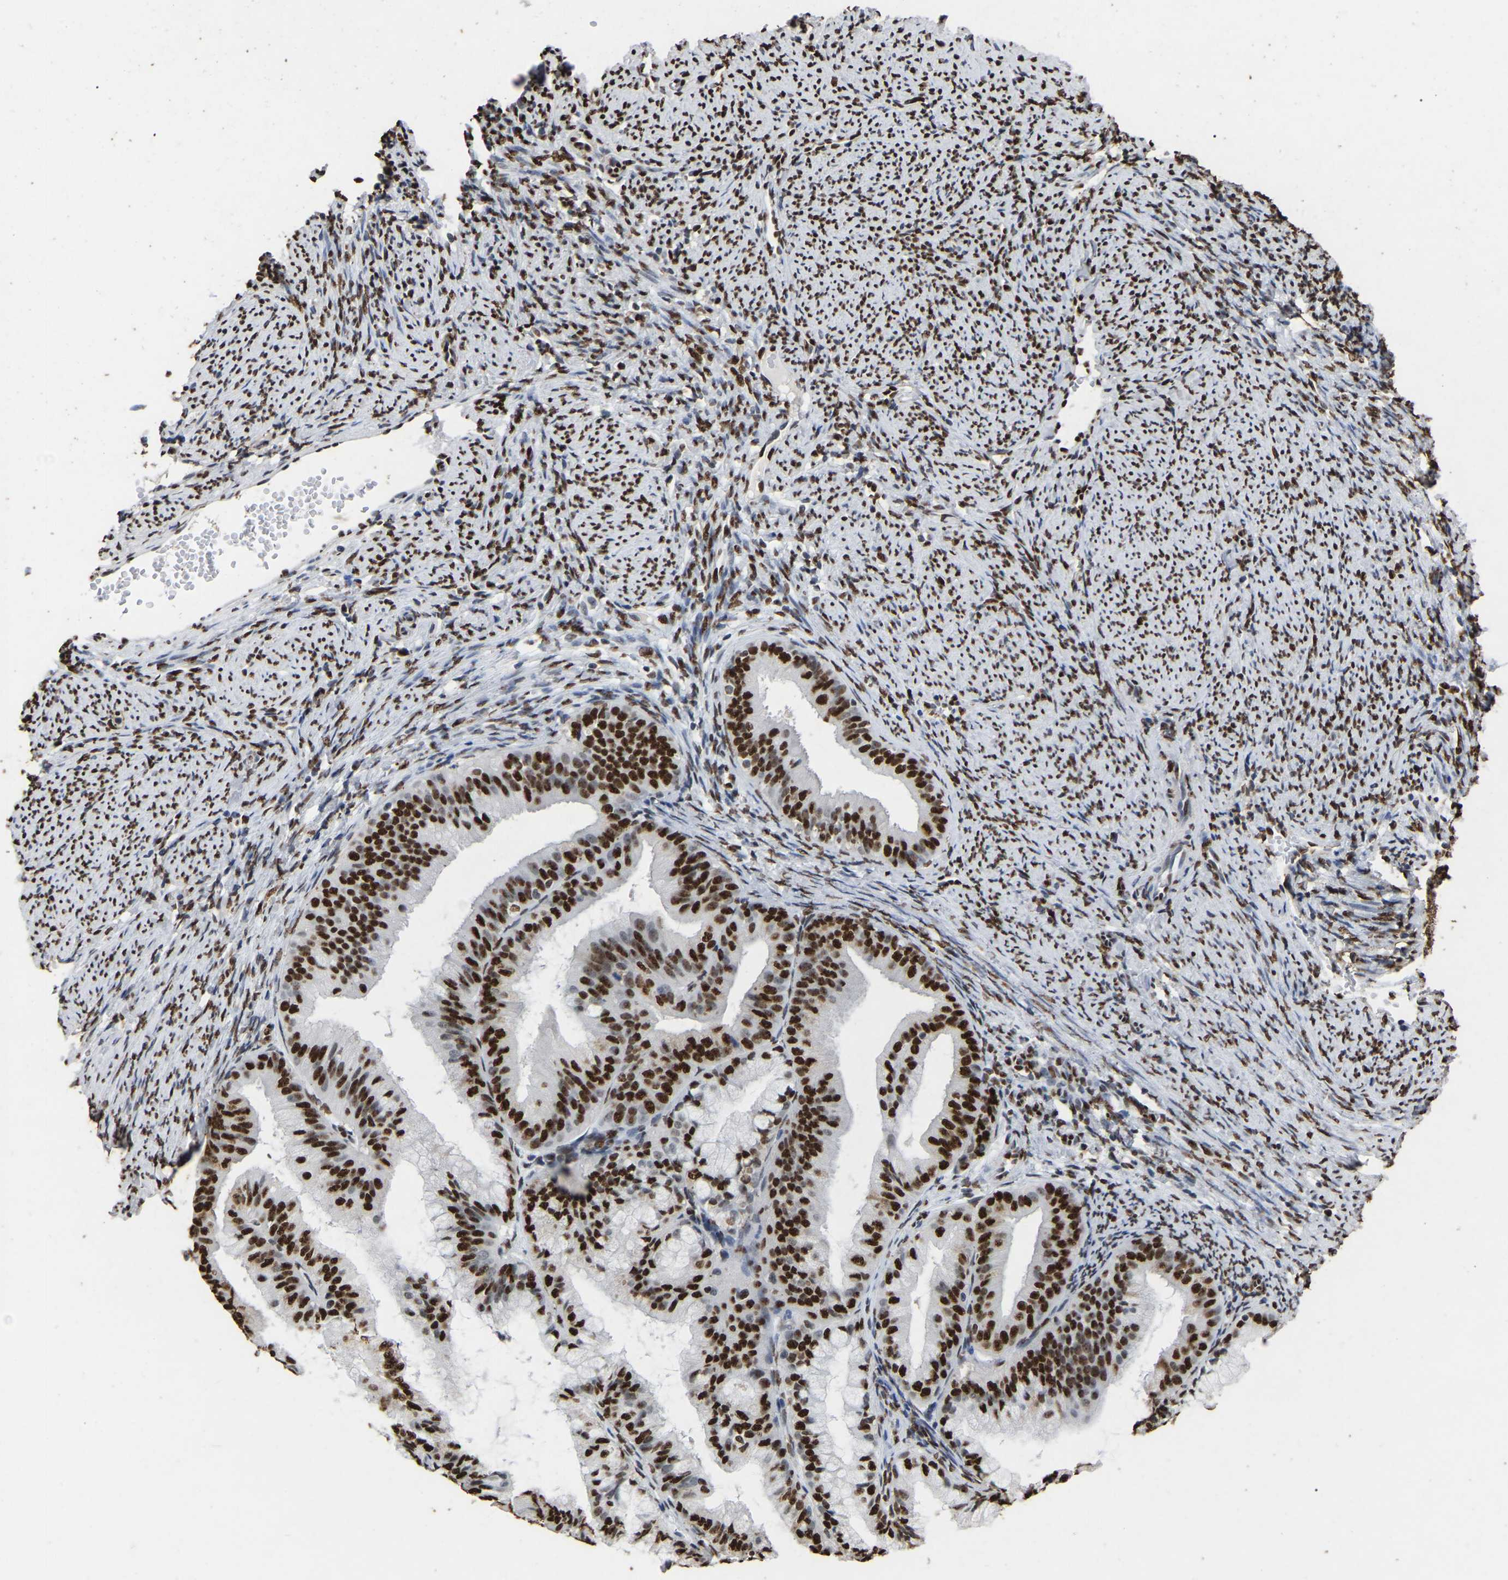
{"staining": {"intensity": "strong", "quantity": ">75%", "location": "nuclear"}, "tissue": "endometrial cancer", "cell_type": "Tumor cells", "image_type": "cancer", "snomed": [{"axis": "morphology", "description": "Adenocarcinoma, NOS"}, {"axis": "topography", "description": "Endometrium"}], "caption": "Human endometrial cancer stained with a brown dye displays strong nuclear positive positivity in about >75% of tumor cells.", "gene": "RBL2", "patient": {"sex": "female", "age": 63}}